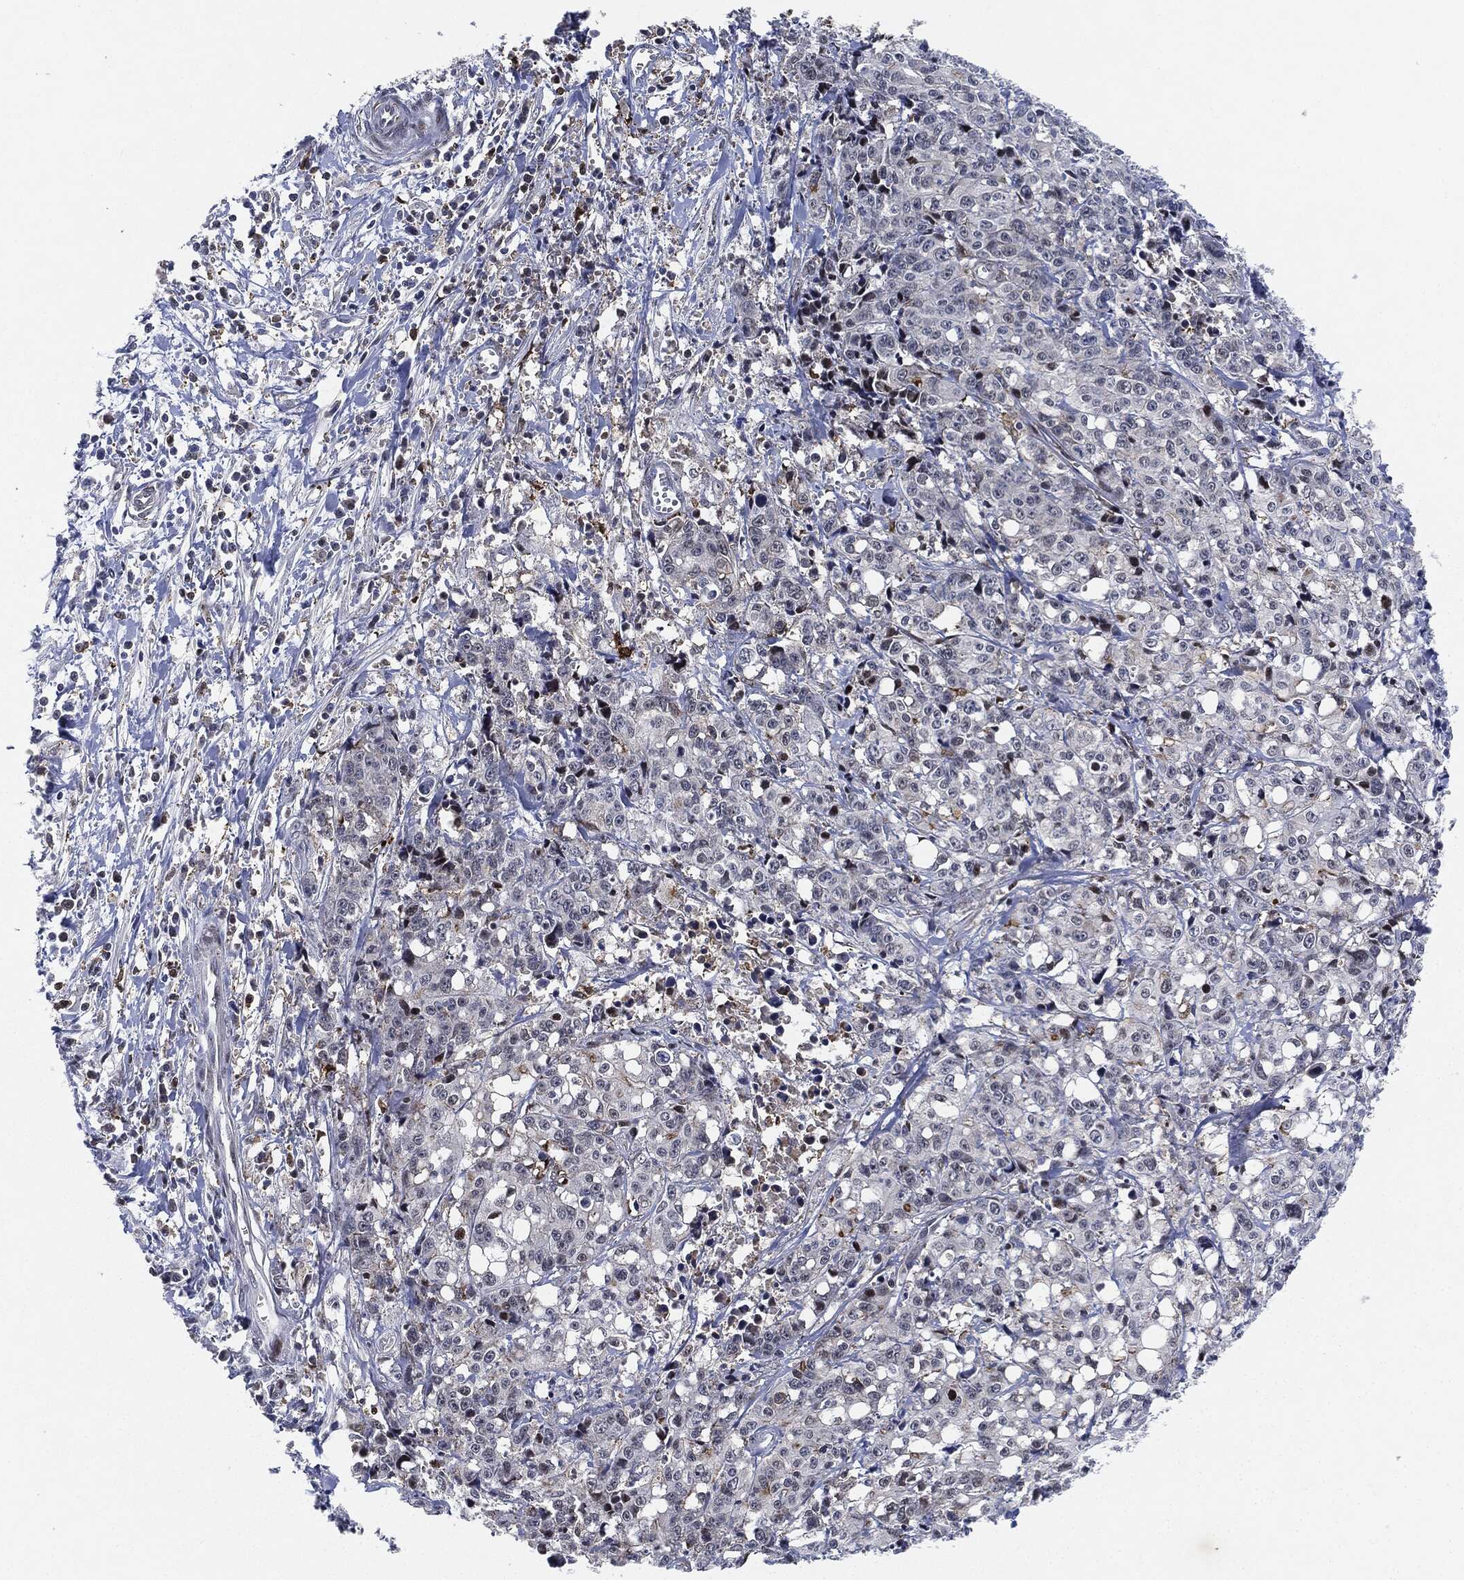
{"staining": {"intensity": "negative", "quantity": "none", "location": "none"}, "tissue": "pancreatic cancer", "cell_type": "Tumor cells", "image_type": "cancer", "snomed": [{"axis": "morphology", "description": "Adenocarcinoma, NOS"}, {"axis": "topography", "description": "Pancreas"}], "caption": "Tumor cells are negative for protein expression in human pancreatic cancer (adenocarcinoma).", "gene": "NANOS3", "patient": {"sex": "male", "age": 64}}